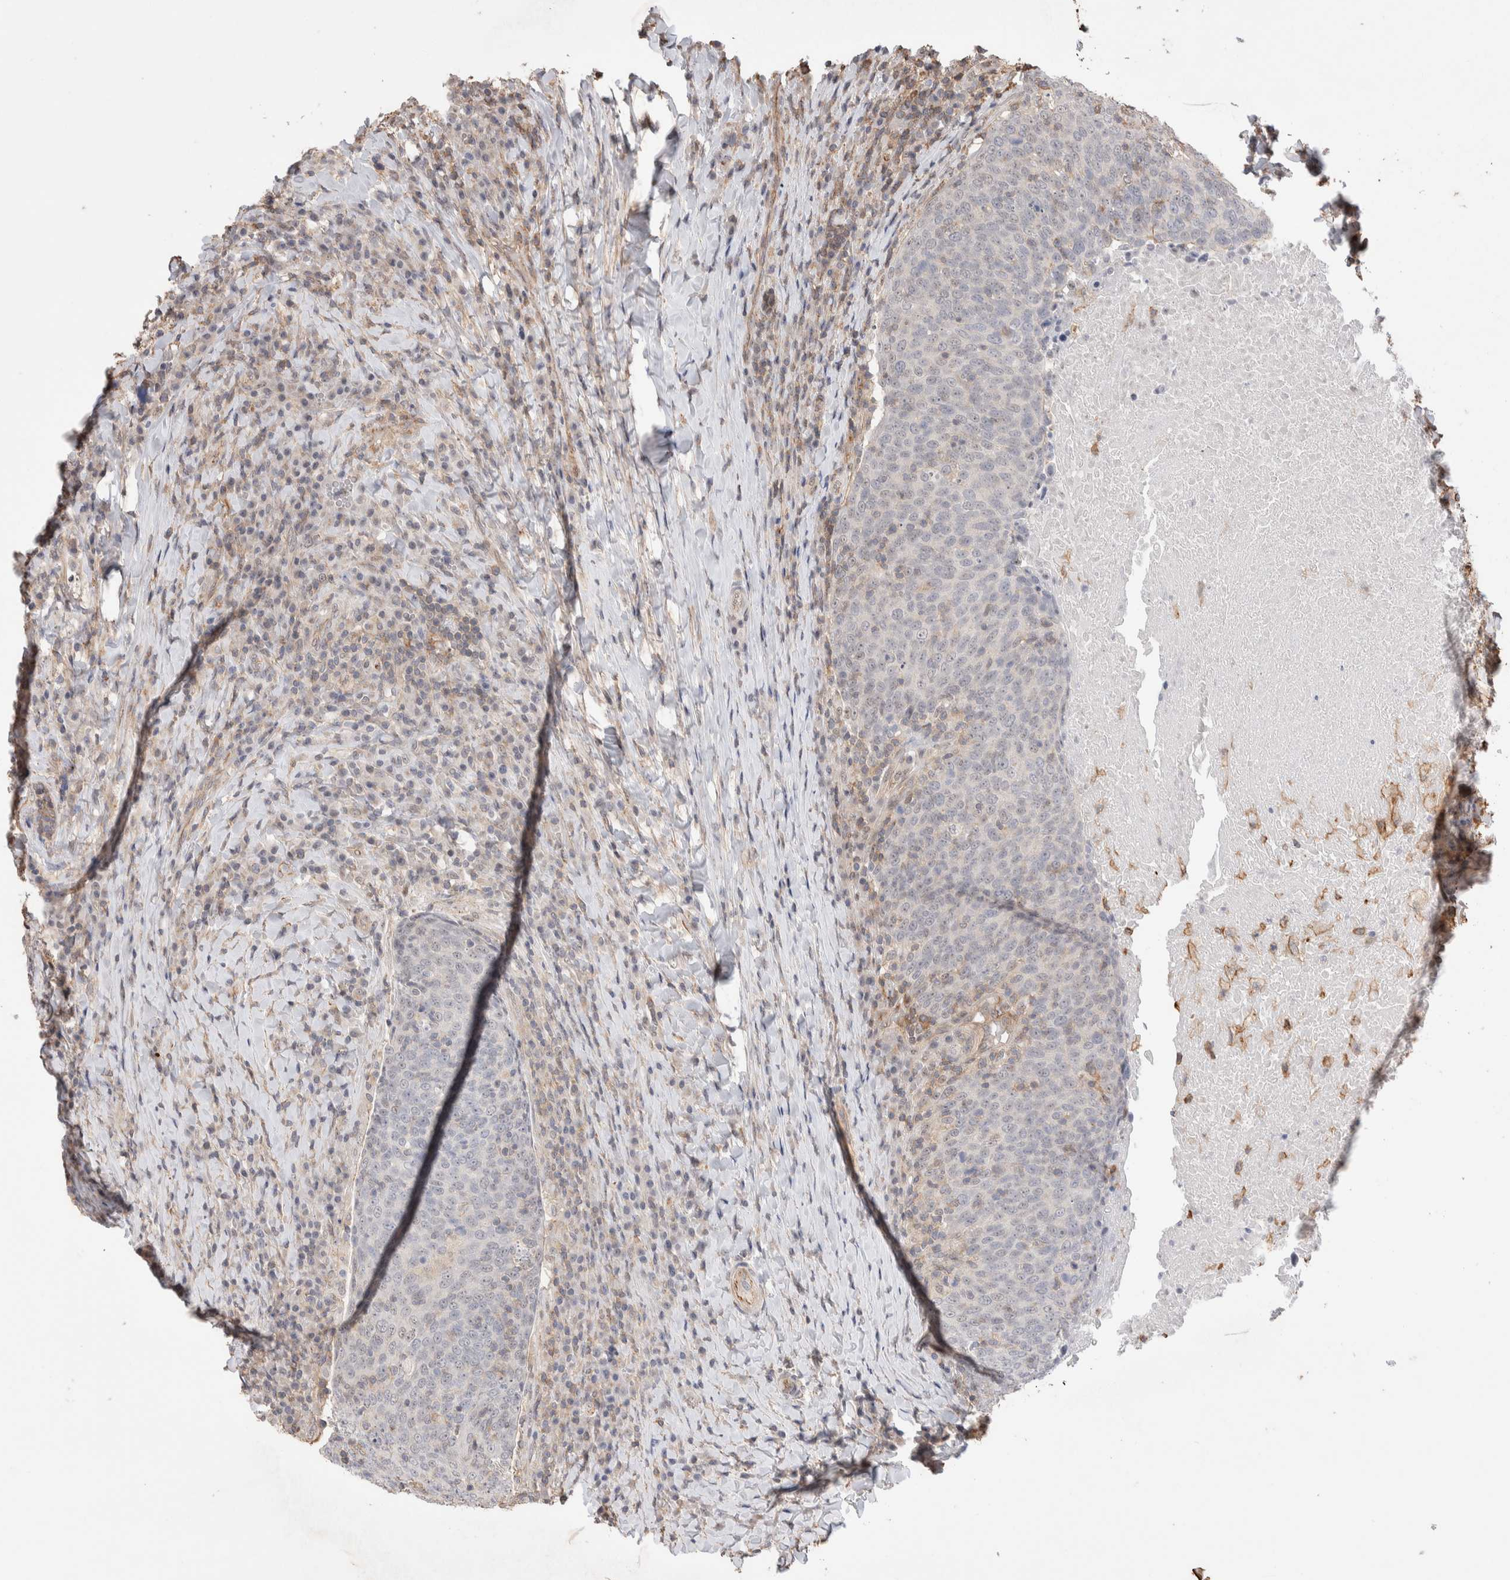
{"staining": {"intensity": "negative", "quantity": "none", "location": "none"}, "tissue": "head and neck cancer", "cell_type": "Tumor cells", "image_type": "cancer", "snomed": [{"axis": "morphology", "description": "Squamous cell carcinoma, NOS"}, {"axis": "morphology", "description": "Squamous cell carcinoma, metastatic, NOS"}, {"axis": "topography", "description": "Lymph node"}, {"axis": "topography", "description": "Head-Neck"}], "caption": "An immunohistochemistry histopathology image of head and neck cancer (metastatic squamous cell carcinoma) is shown. There is no staining in tumor cells of head and neck cancer (metastatic squamous cell carcinoma). The staining is performed using DAB (3,3'-diaminobenzidine) brown chromogen with nuclei counter-stained in using hematoxylin.", "gene": "ZNF704", "patient": {"sex": "male", "age": 62}}